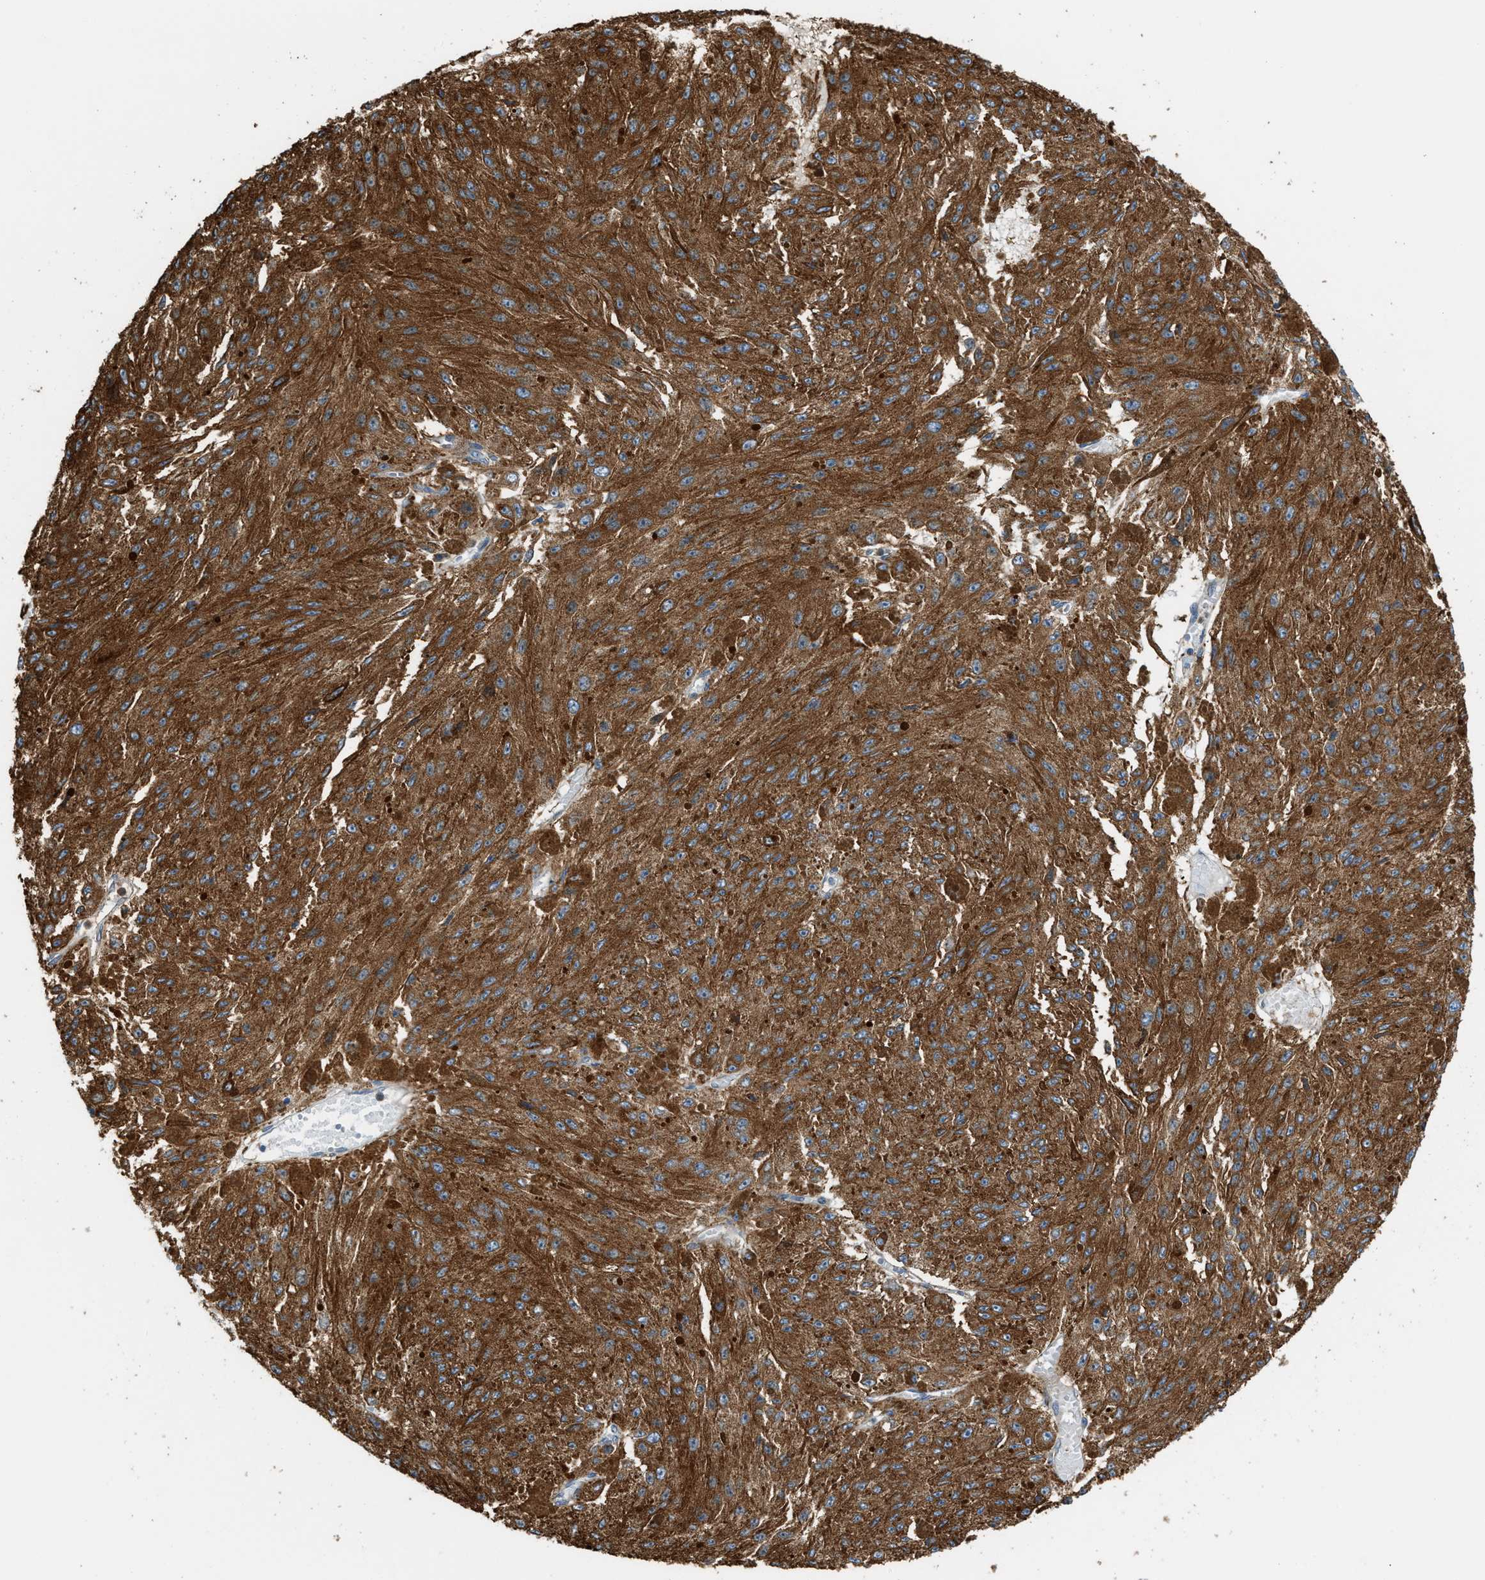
{"staining": {"intensity": "strong", "quantity": ">75%", "location": "cytoplasmic/membranous"}, "tissue": "melanoma", "cell_type": "Tumor cells", "image_type": "cancer", "snomed": [{"axis": "morphology", "description": "Malignant melanoma, NOS"}, {"axis": "topography", "description": "Other"}], "caption": "IHC histopathology image of neoplastic tissue: human melanoma stained using immunohistochemistry (IHC) demonstrates high levels of strong protein expression localized specifically in the cytoplasmic/membranous of tumor cells, appearing as a cytoplasmic/membranous brown color.", "gene": "PDCL", "patient": {"sex": "male", "age": 79}}